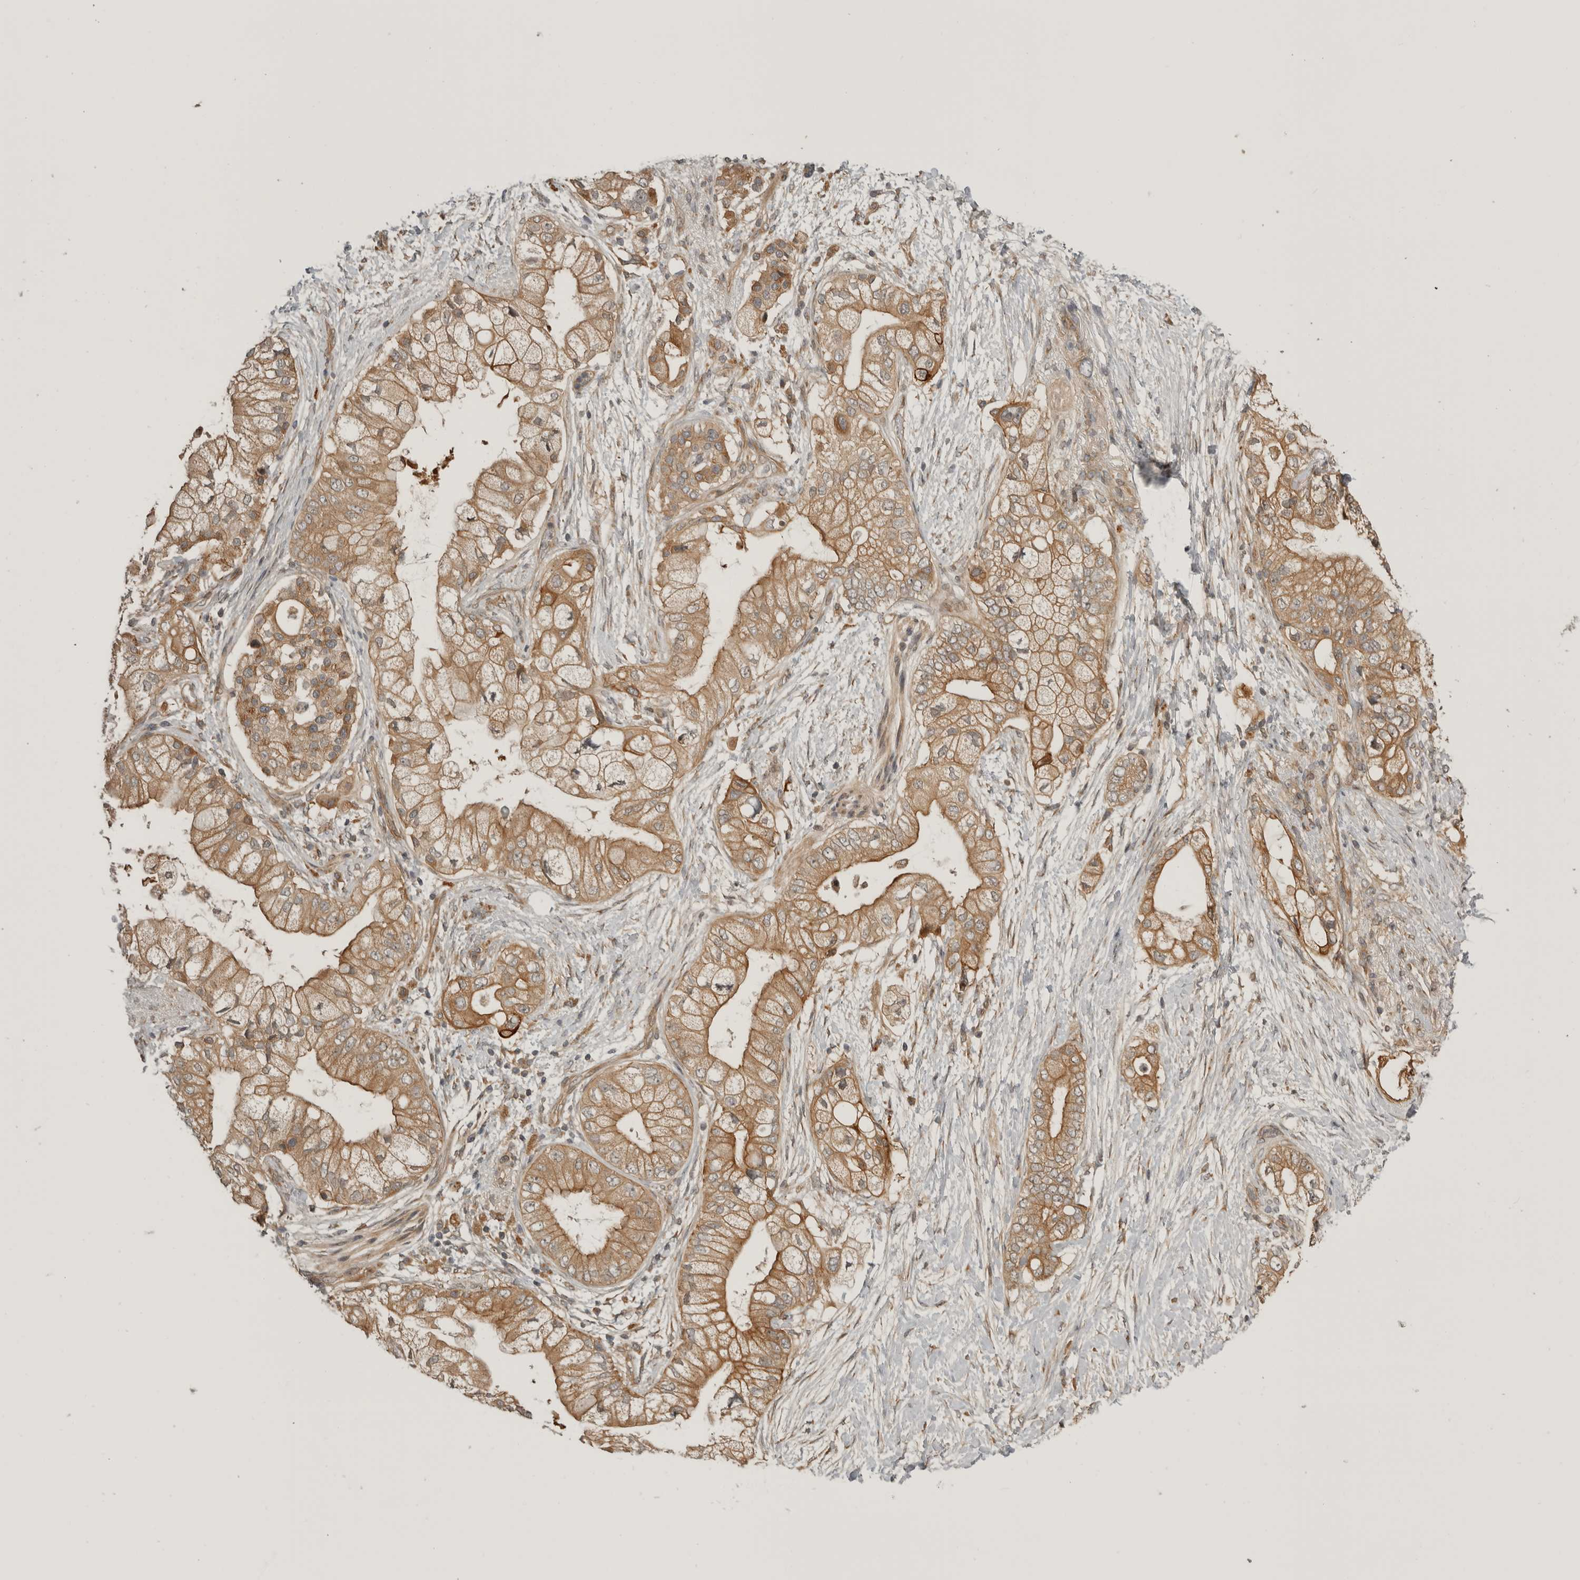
{"staining": {"intensity": "moderate", "quantity": ">75%", "location": "cytoplasmic/membranous"}, "tissue": "pancreatic cancer", "cell_type": "Tumor cells", "image_type": "cancer", "snomed": [{"axis": "morphology", "description": "Adenocarcinoma, NOS"}, {"axis": "topography", "description": "Pancreas"}], "caption": "Moderate cytoplasmic/membranous protein staining is present in approximately >75% of tumor cells in pancreatic cancer.", "gene": "CUEDC1", "patient": {"sex": "male", "age": 53}}